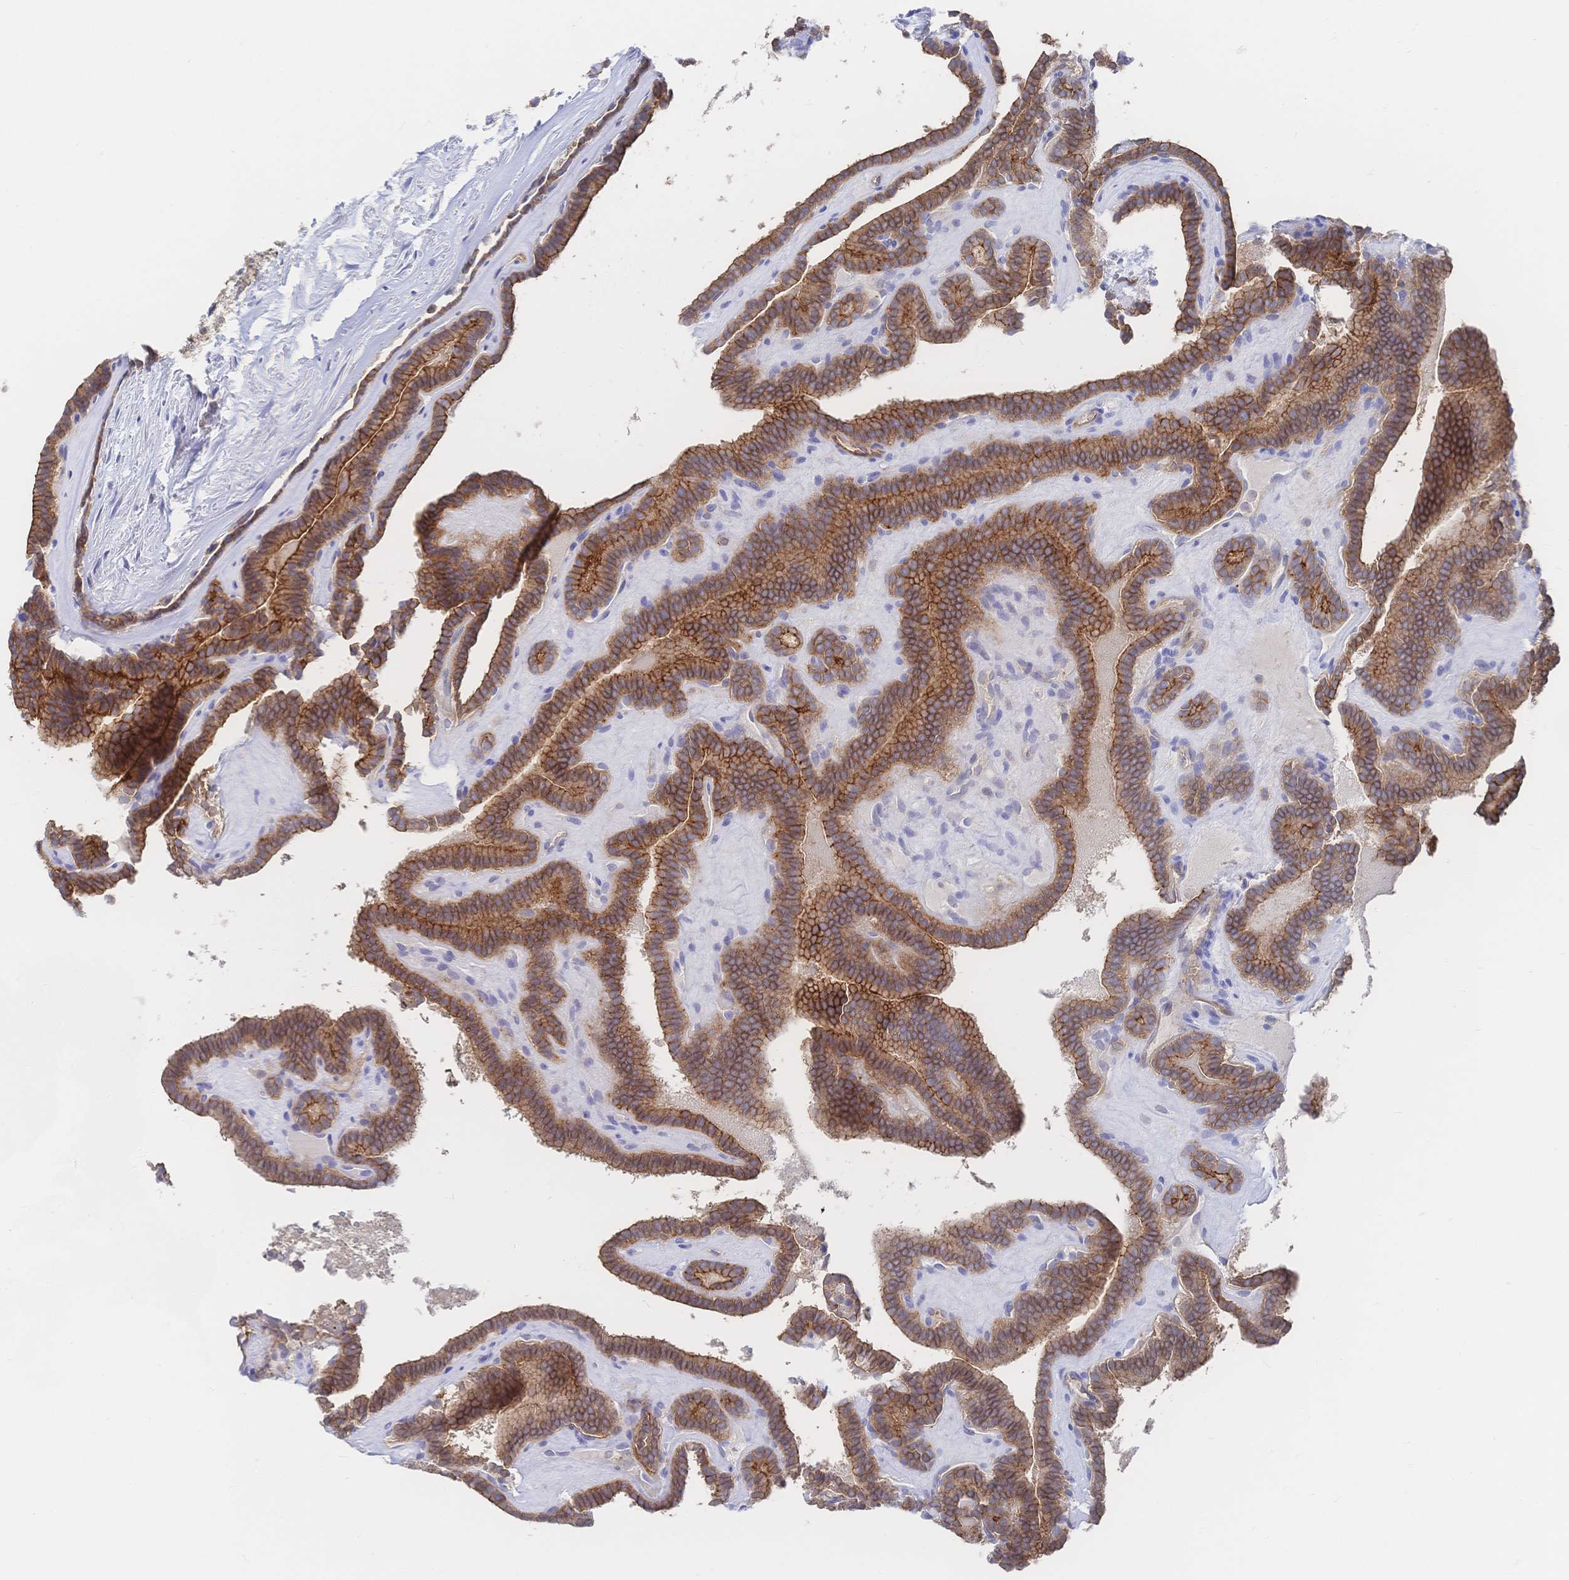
{"staining": {"intensity": "strong", "quantity": ">75%", "location": "cytoplasmic/membranous"}, "tissue": "thyroid cancer", "cell_type": "Tumor cells", "image_type": "cancer", "snomed": [{"axis": "morphology", "description": "Papillary adenocarcinoma, NOS"}, {"axis": "topography", "description": "Thyroid gland"}], "caption": "An immunohistochemistry image of tumor tissue is shown. Protein staining in brown labels strong cytoplasmic/membranous positivity in thyroid cancer within tumor cells. (Brightfield microscopy of DAB IHC at high magnification).", "gene": "F11R", "patient": {"sex": "female", "age": 21}}